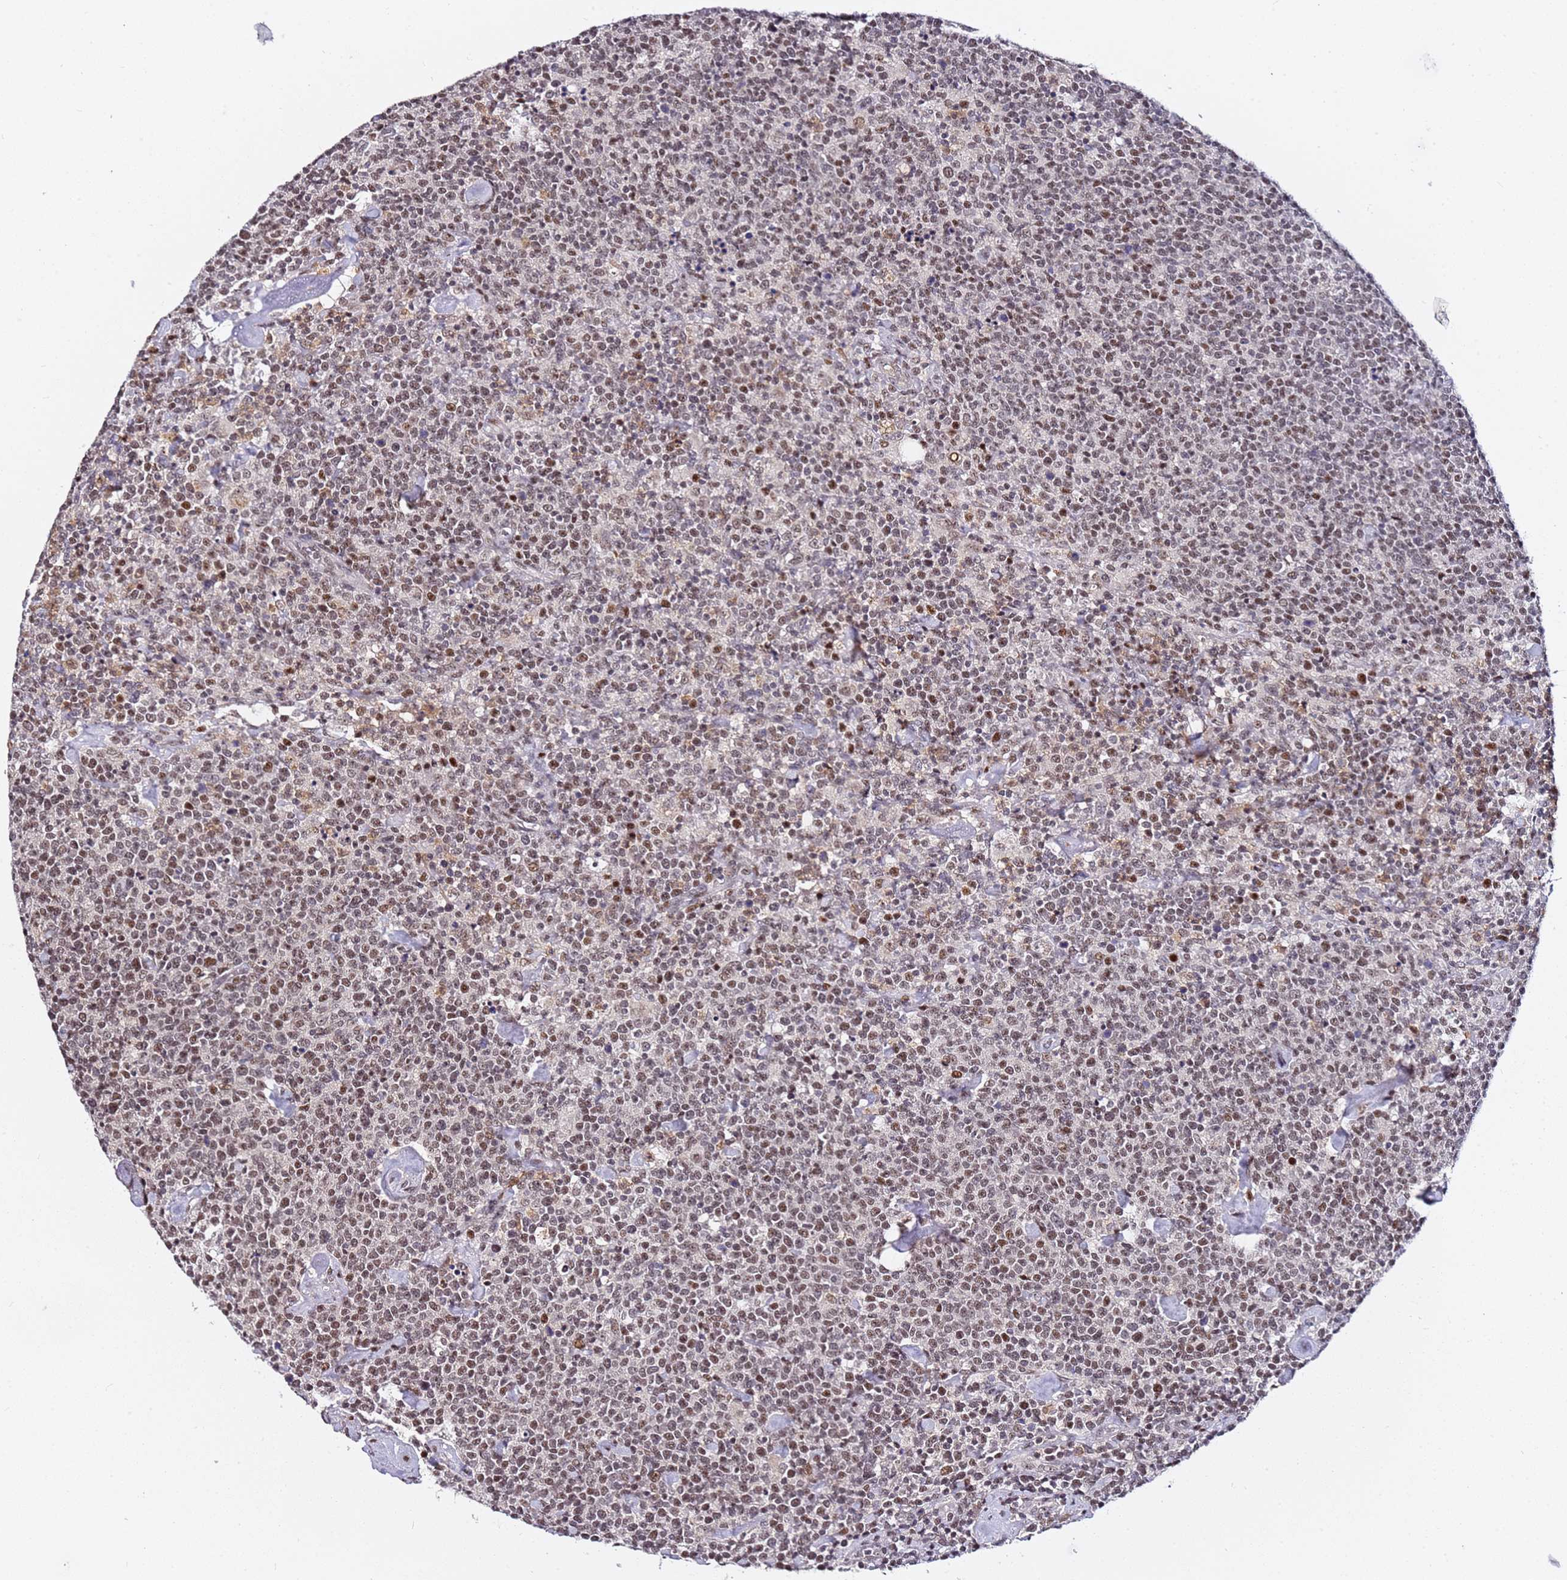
{"staining": {"intensity": "moderate", "quantity": ">75%", "location": "nuclear"}, "tissue": "lymphoma", "cell_type": "Tumor cells", "image_type": "cancer", "snomed": [{"axis": "morphology", "description": "Malignant lymphoma, non-Hodgkin's type, High grade"}, {"axis": "topography", "description": "Lymph node"}], "caption": "This photomicrograph shows malignant lymphoma, non-Hodgkin's type (high-grade) stained with immunohistochemistry (IHC) to label a protein in brown. The nuclear of tumor cells show moderate positivity for the protein. Nuclei are counter-stained blue.", "gene": "FCF1", "patient": {"sex": "male", "age": 61}}